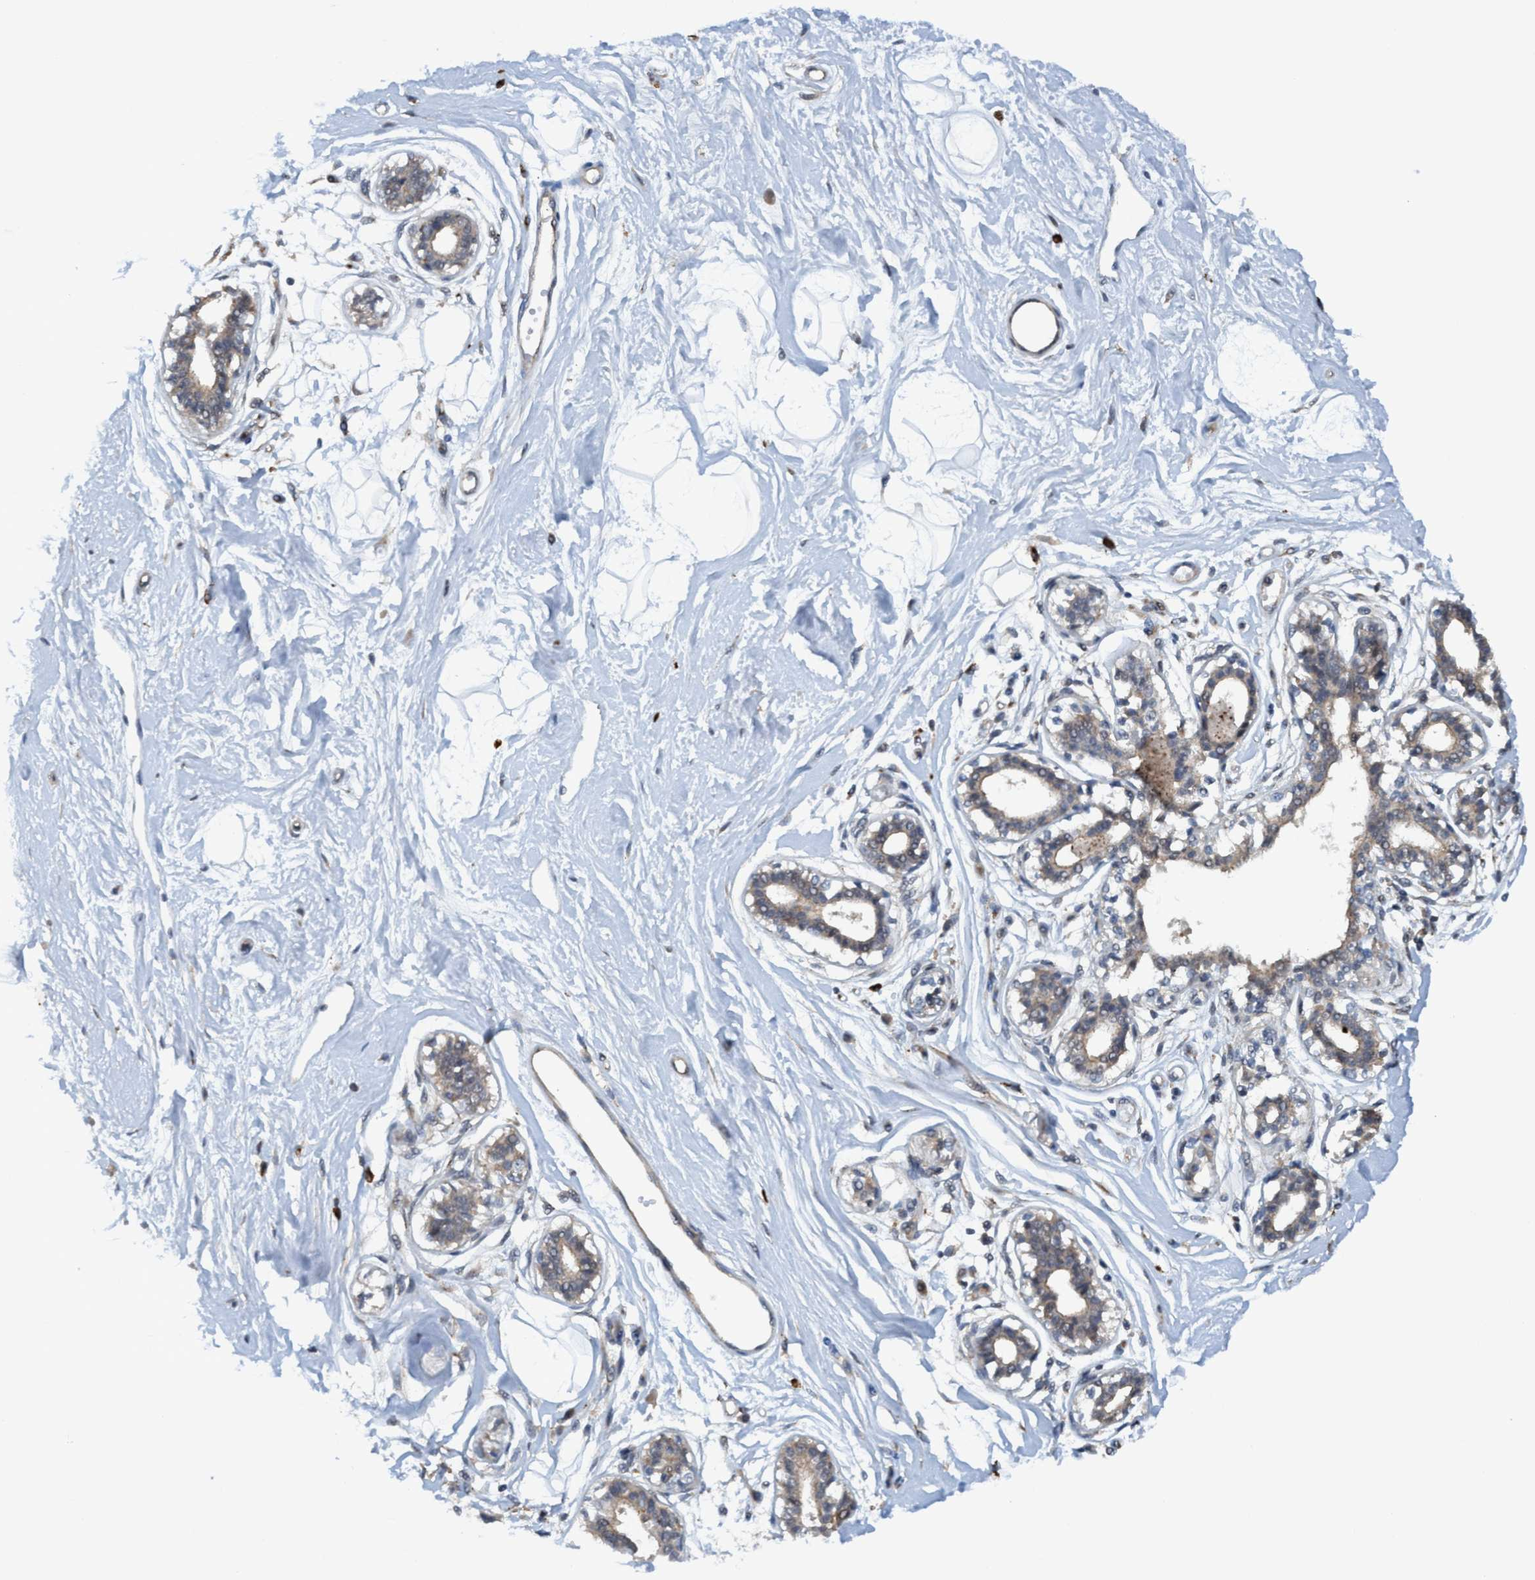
{"staining": {"intensity": "negative", "quantity": "none", "location": "none"}, "tissue": "breast", "cell_type": "Adipocytes", "image_type": "normal", "snomed": [{"axis": "morphology", "description": "Normal tissue, NOS"}, {"axis": "topography", "description": "Breast"}], "caption": "Protein analysis of unremarkable breast shows no significant staining in adipocytes. The staining is performed using DAB brown chromogen with nuclei counter-stained in using hematoxylin.", "gene": "TRIM65", "patient": {"sex": "female", "age": 45}}